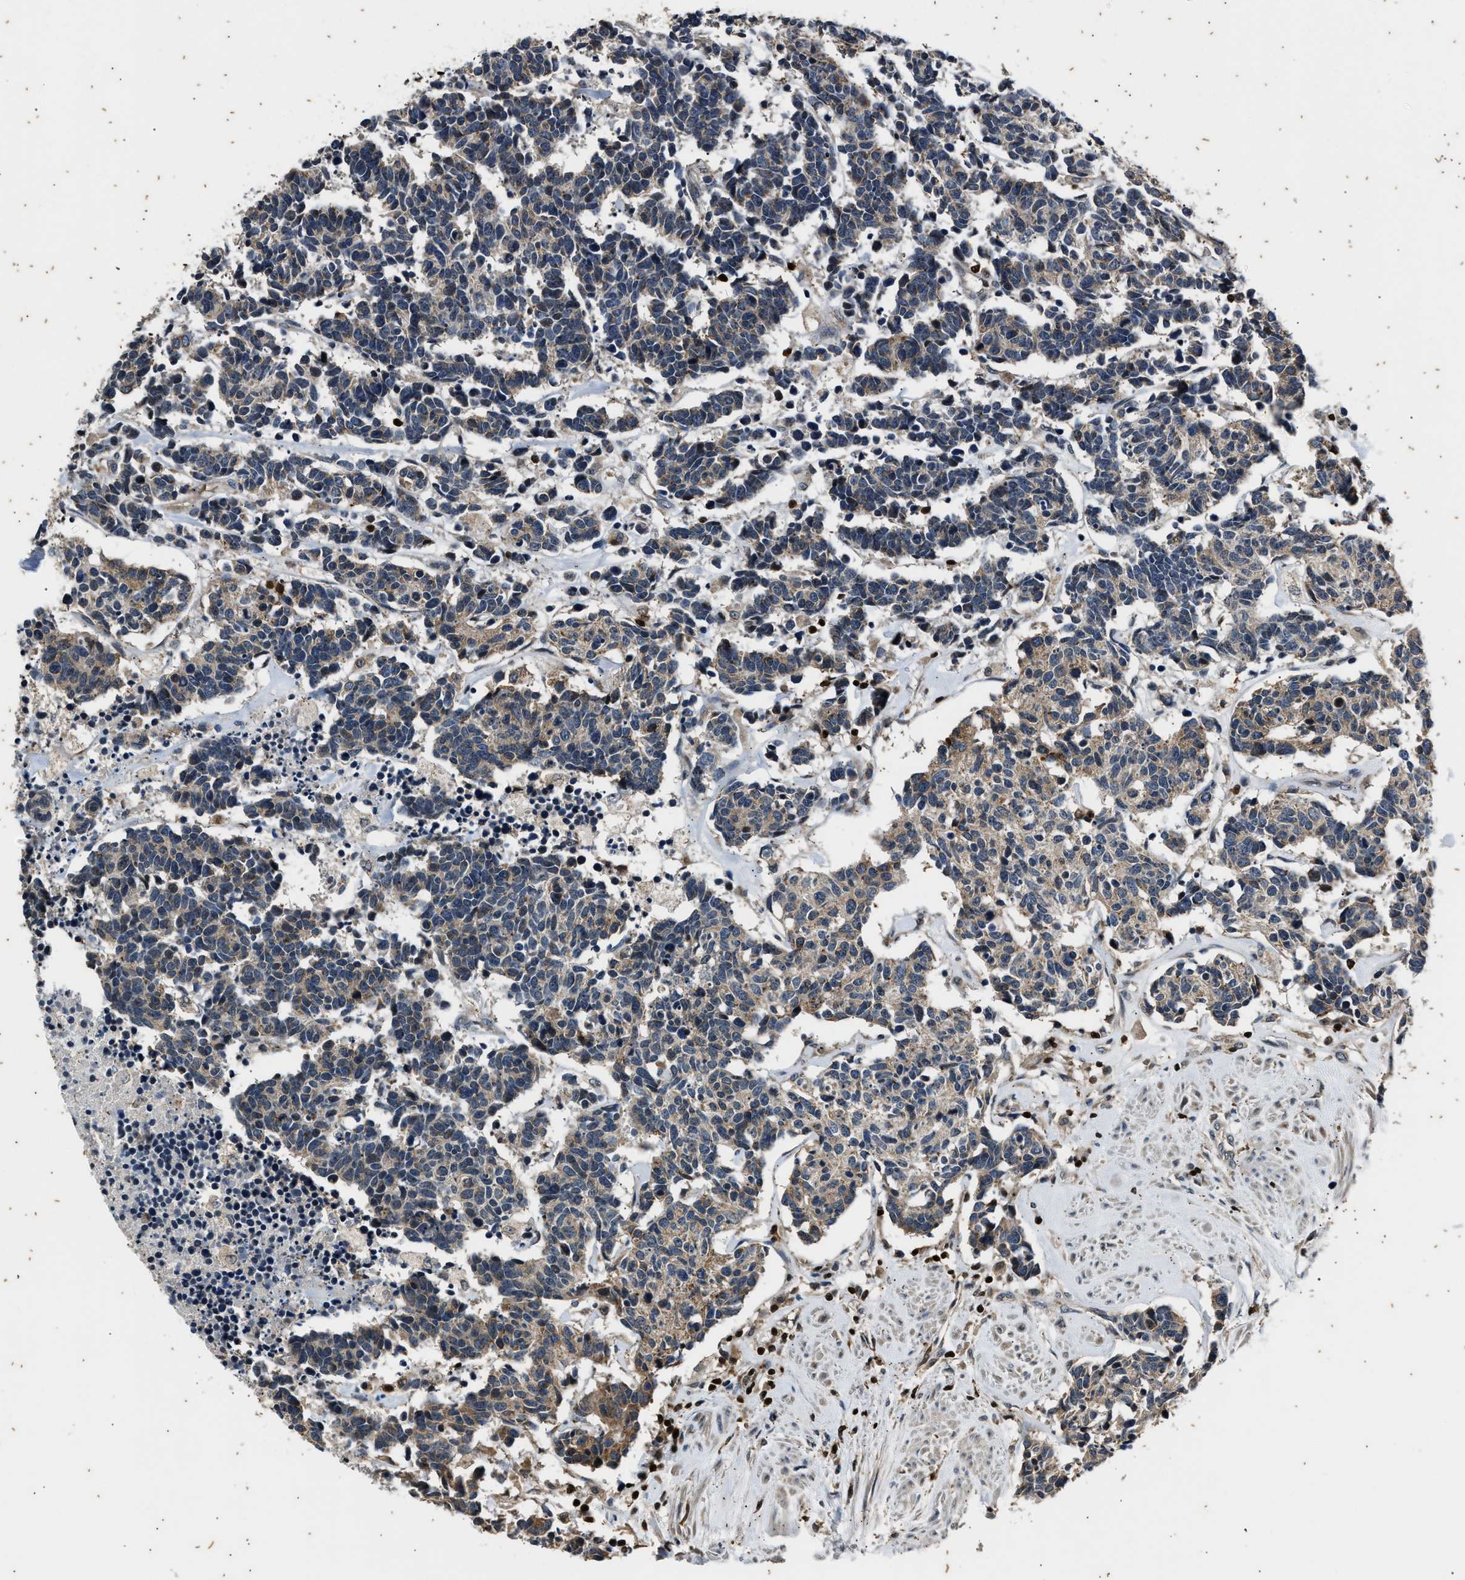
{"staining": {"intensity": "weak", "quantity": "<25%", "location": "cytoplasmic/membranous"}, "tissue": "carcinoid", "cell_type": "Tumor cells", "image_type": "cancer", "snomed": [{"axis": "morphology", "description": "Carcinoma, NOS"}, {"axis": "morphology", "description": "Carcinoid, malignant, NOS"}, {"axis": "topography", "description": "Urinary bladder"}], "caption": "Protein analysis of carcinoid displays no significant expression in tumor cells. (DAB (3,3'-diaminobenzidine) IHC visualized using brightfield microscopy, high magnification).", "gene": "PTPN7", "patient": {"sex": "male", "age": 57}}